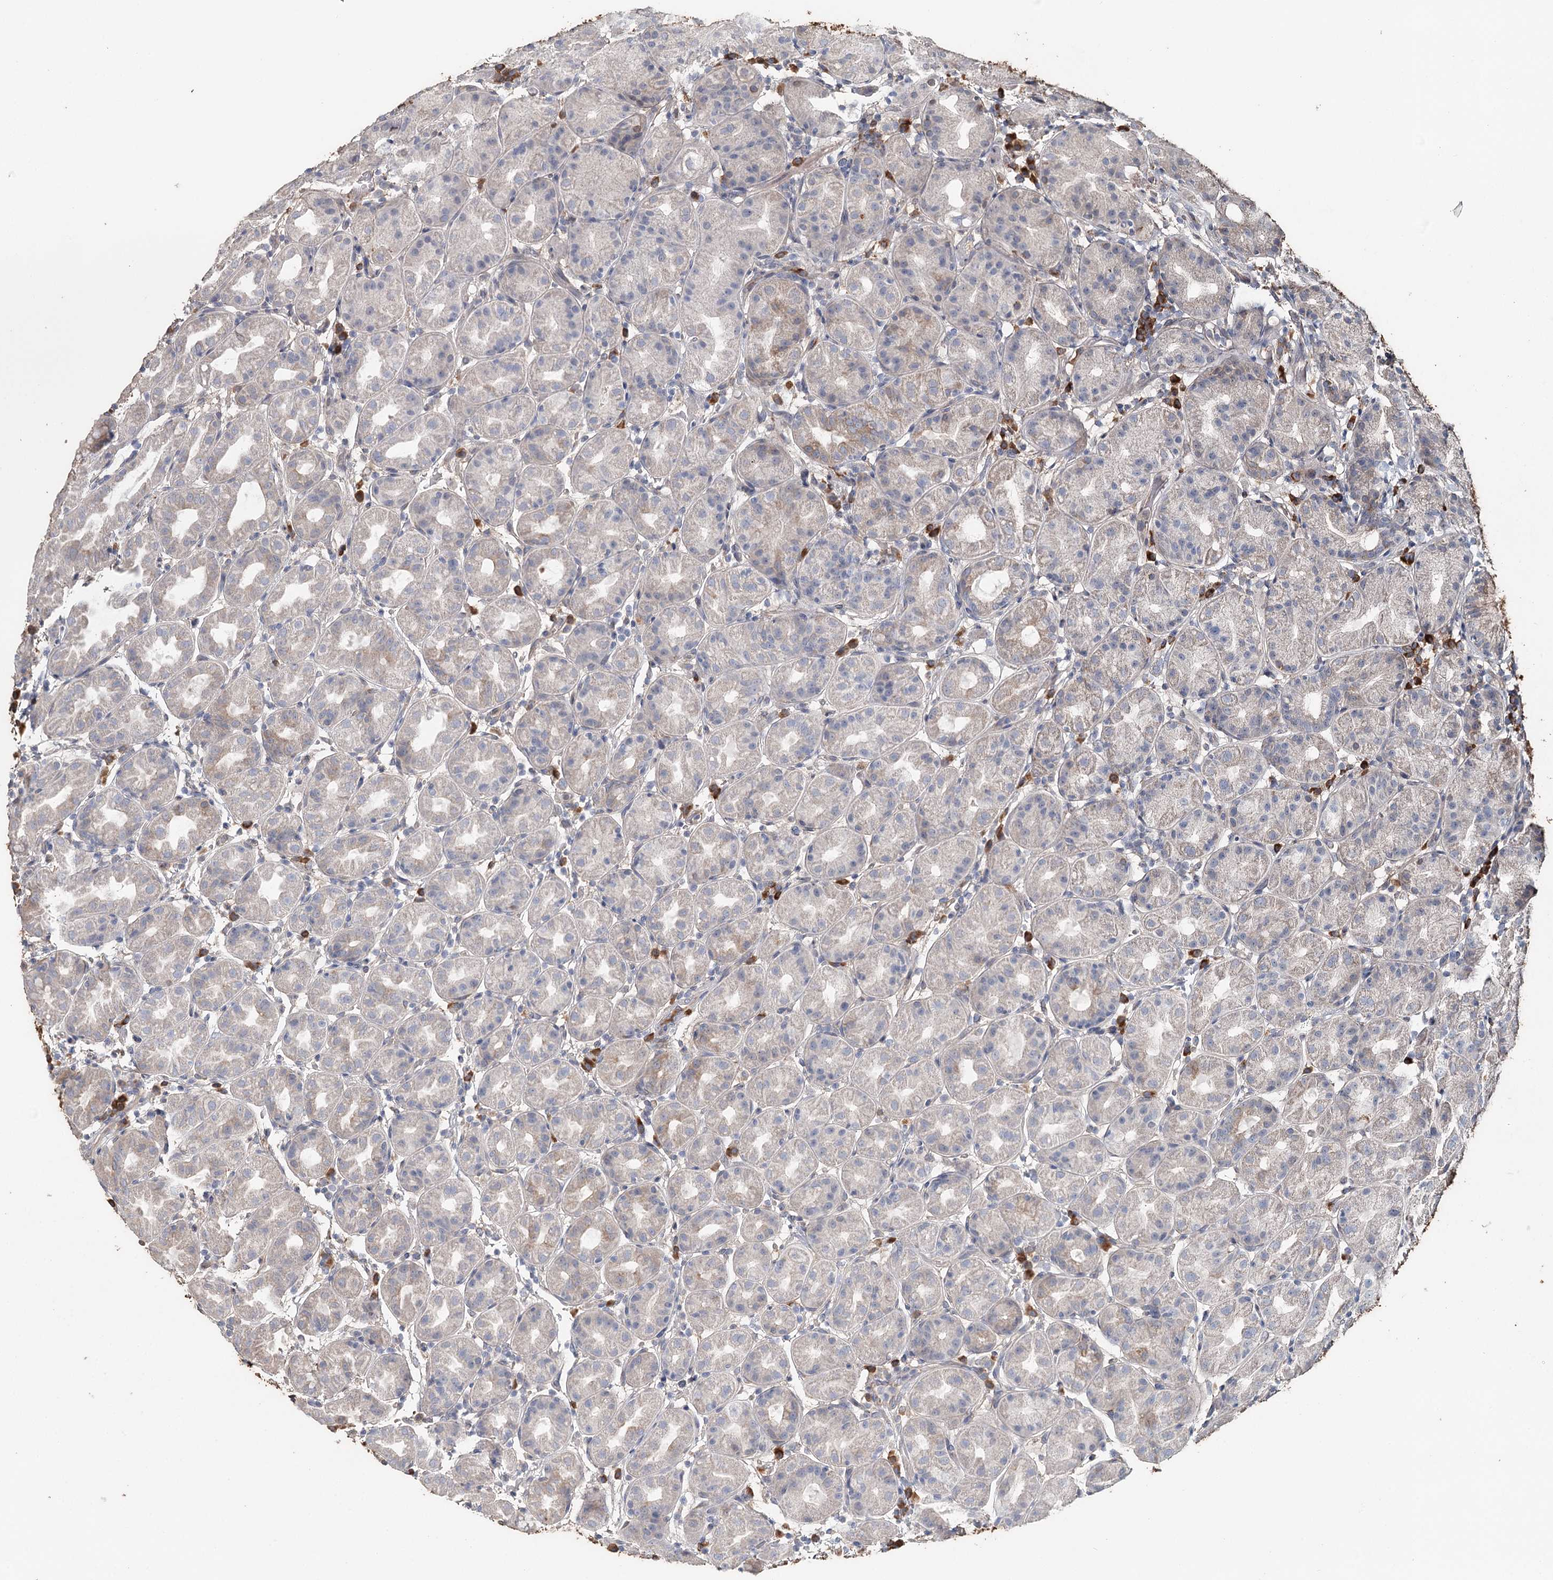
{"staining": {"intensity": "moderate", "quantity": "<25%", "location": "cytoplasmic/membranous"}, "tissue": "stomach", "cell_type": "Glandular cells", "image_type": "normal", "snomed": [{"axis": "morphology", "description": "Normal tissue, NOS"}, {"axis": "topography", "description": "Stomach"}], "caption": "The immunohistochemical stain highlights moderate cytoplasmic/membranous staining in glandular cells of normal stomach.", "gene": "SYVN1", "patient": {"sex": "female", "age": 79}}